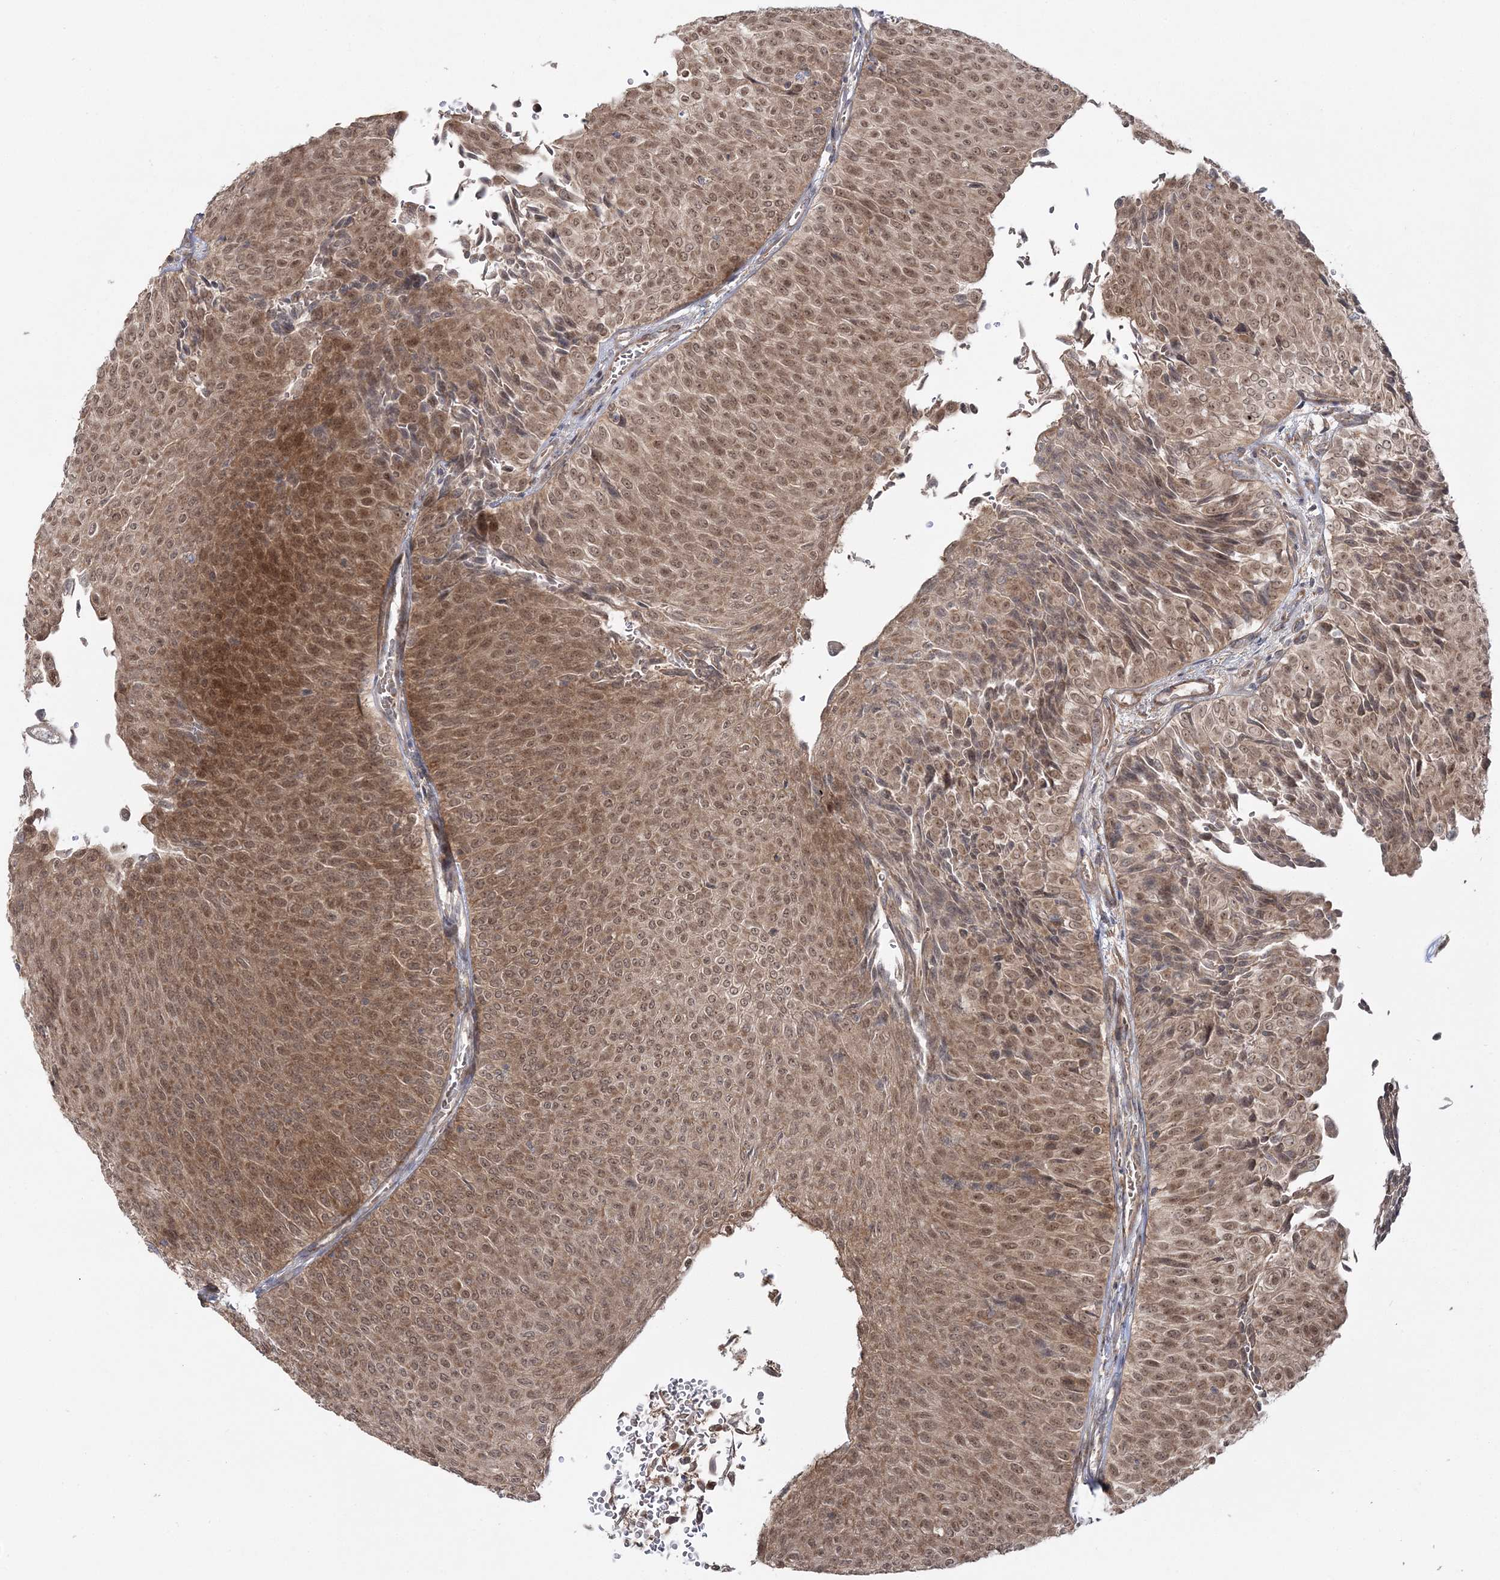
{"staining": {"intensity": "moderate", "quantity": ">75%", "location": "cytoplasmic/membranous,nuclear"}, "tissue": "urothelial cancer", "cell_type": "Tumor cells", "image_type": "cancer", "snomed": [{"axis": "morphology", "description": "Urothelial carcinoma, Low grade"}, {"axis": "topography", "description": "Urinary bladder"}], "caption": "A histopathology image of low-grade urothelial carcinoma stained for a protein shows moderate cytoplasmic/membranous and nuclear brown staining in tumor cells. (DAB (3,3'-diaminobenzidine) IHC with brightfield microscopy, high magnification).", "gene": "MOCS2", "patient": {"sex": "male", "age": 78}}